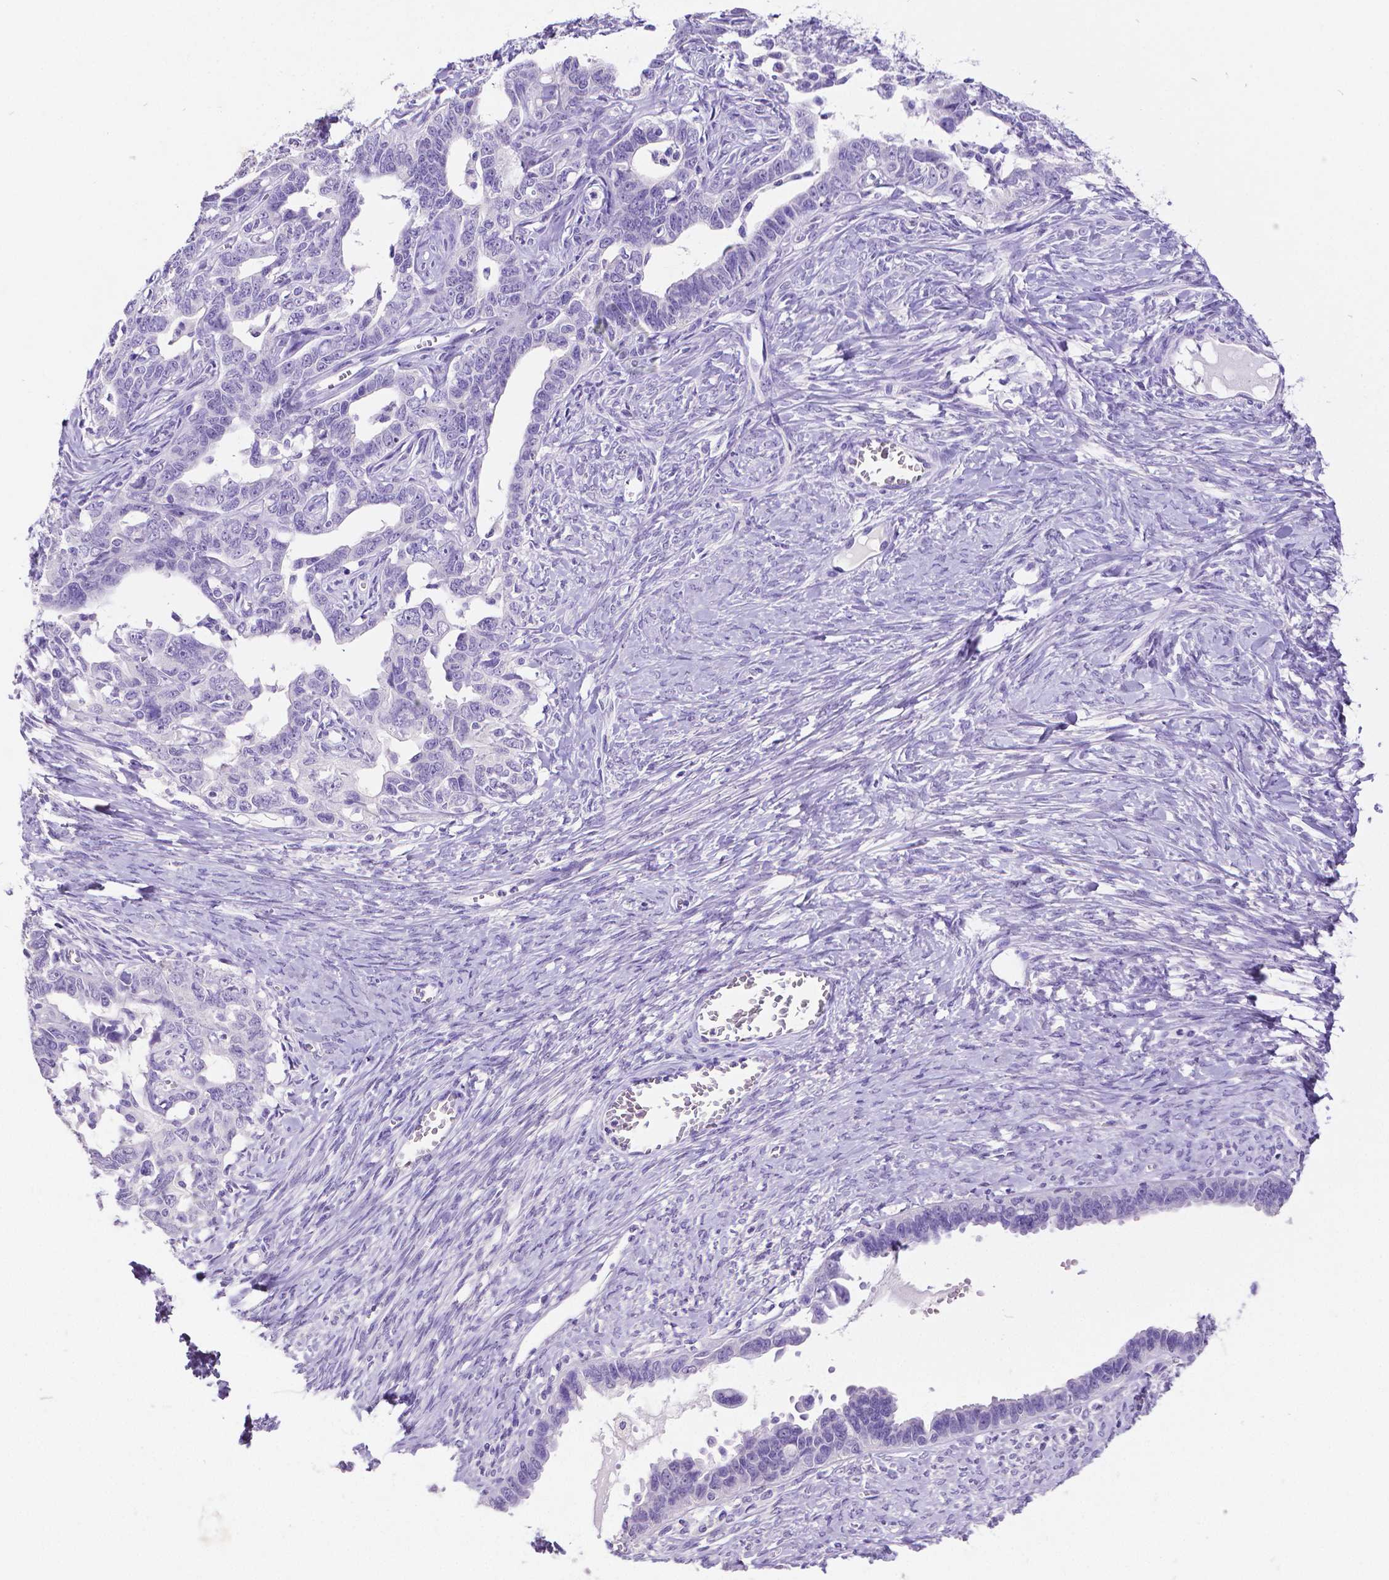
{"staining": {"intensity": "negative", "quantity": "none", "location": "none"}, "tissue": "ovarian cancer", "cell_type": "Tumor cells", "image_type": "cancer", "snomed": [{"axis": "morphology", "description": "Cystadenocarcinoma, serous, NOS"}, {"axis": "topography", "description": "Ovary"}], "caption": "Human ovarian serous cystadenocarcinoma stained for a protein using IHC displays no positivity in tumor cells.", "gene": "SATB2", "patient": {"sex": "female", "age": 69}}